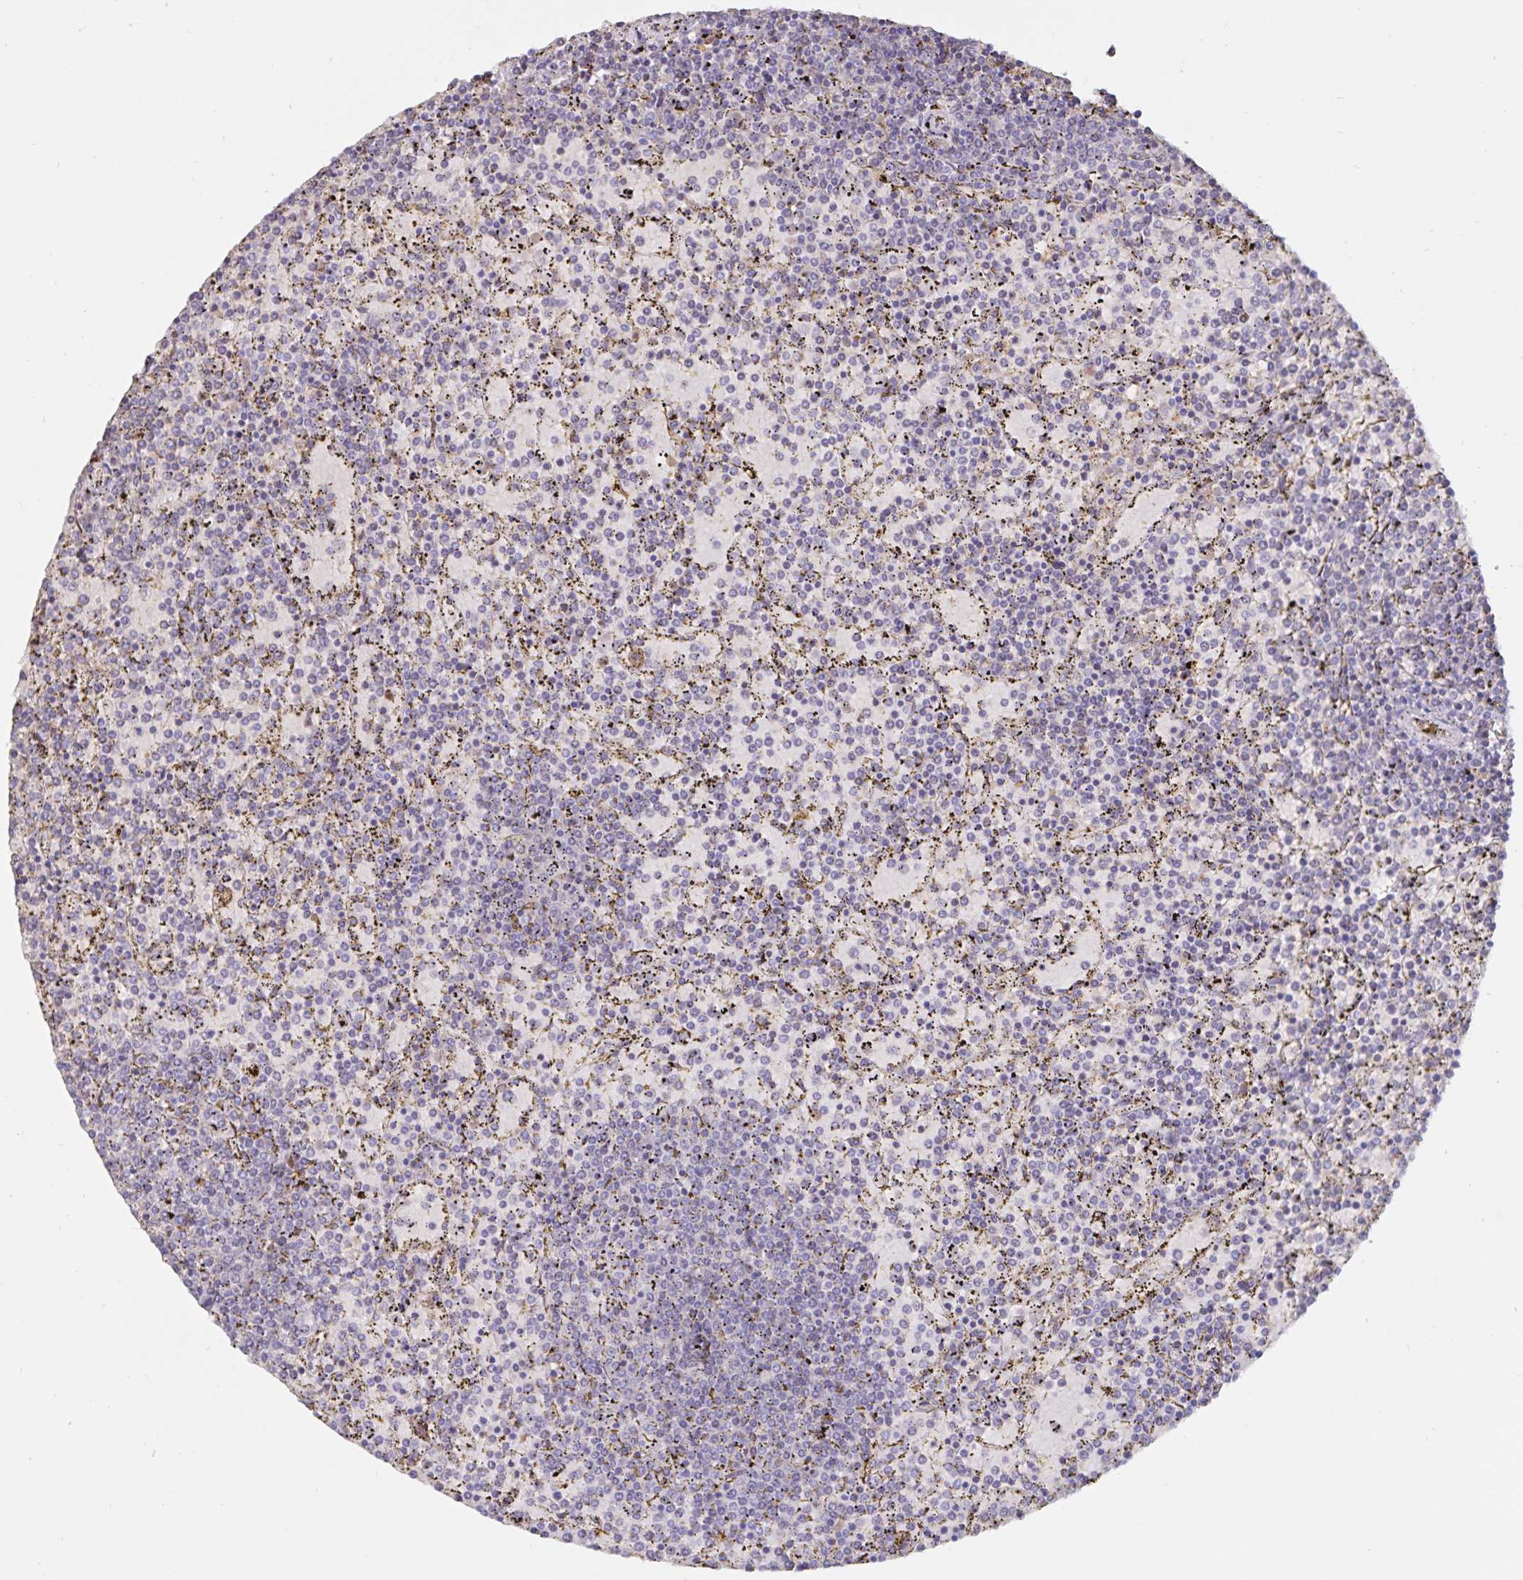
{"staining": {"intensity": "negative", "quantity": "none", "location": "none"}, "tissue": "lymphoma", "cell_type": "Tumor cells", "image_type": "cancer", "snomed": [{"axis": "morphology", "description": "Malignant lymphoma, non-Hodgkin's type, Low grade"}, {"axis": "topography", "description": "Spleen"}], "caption": "Photomicrograph shows no significant protein positivity in tumor cells of lymphoma.", "gene": "FGG", "patient": {"sex": "female", "age": 77}}